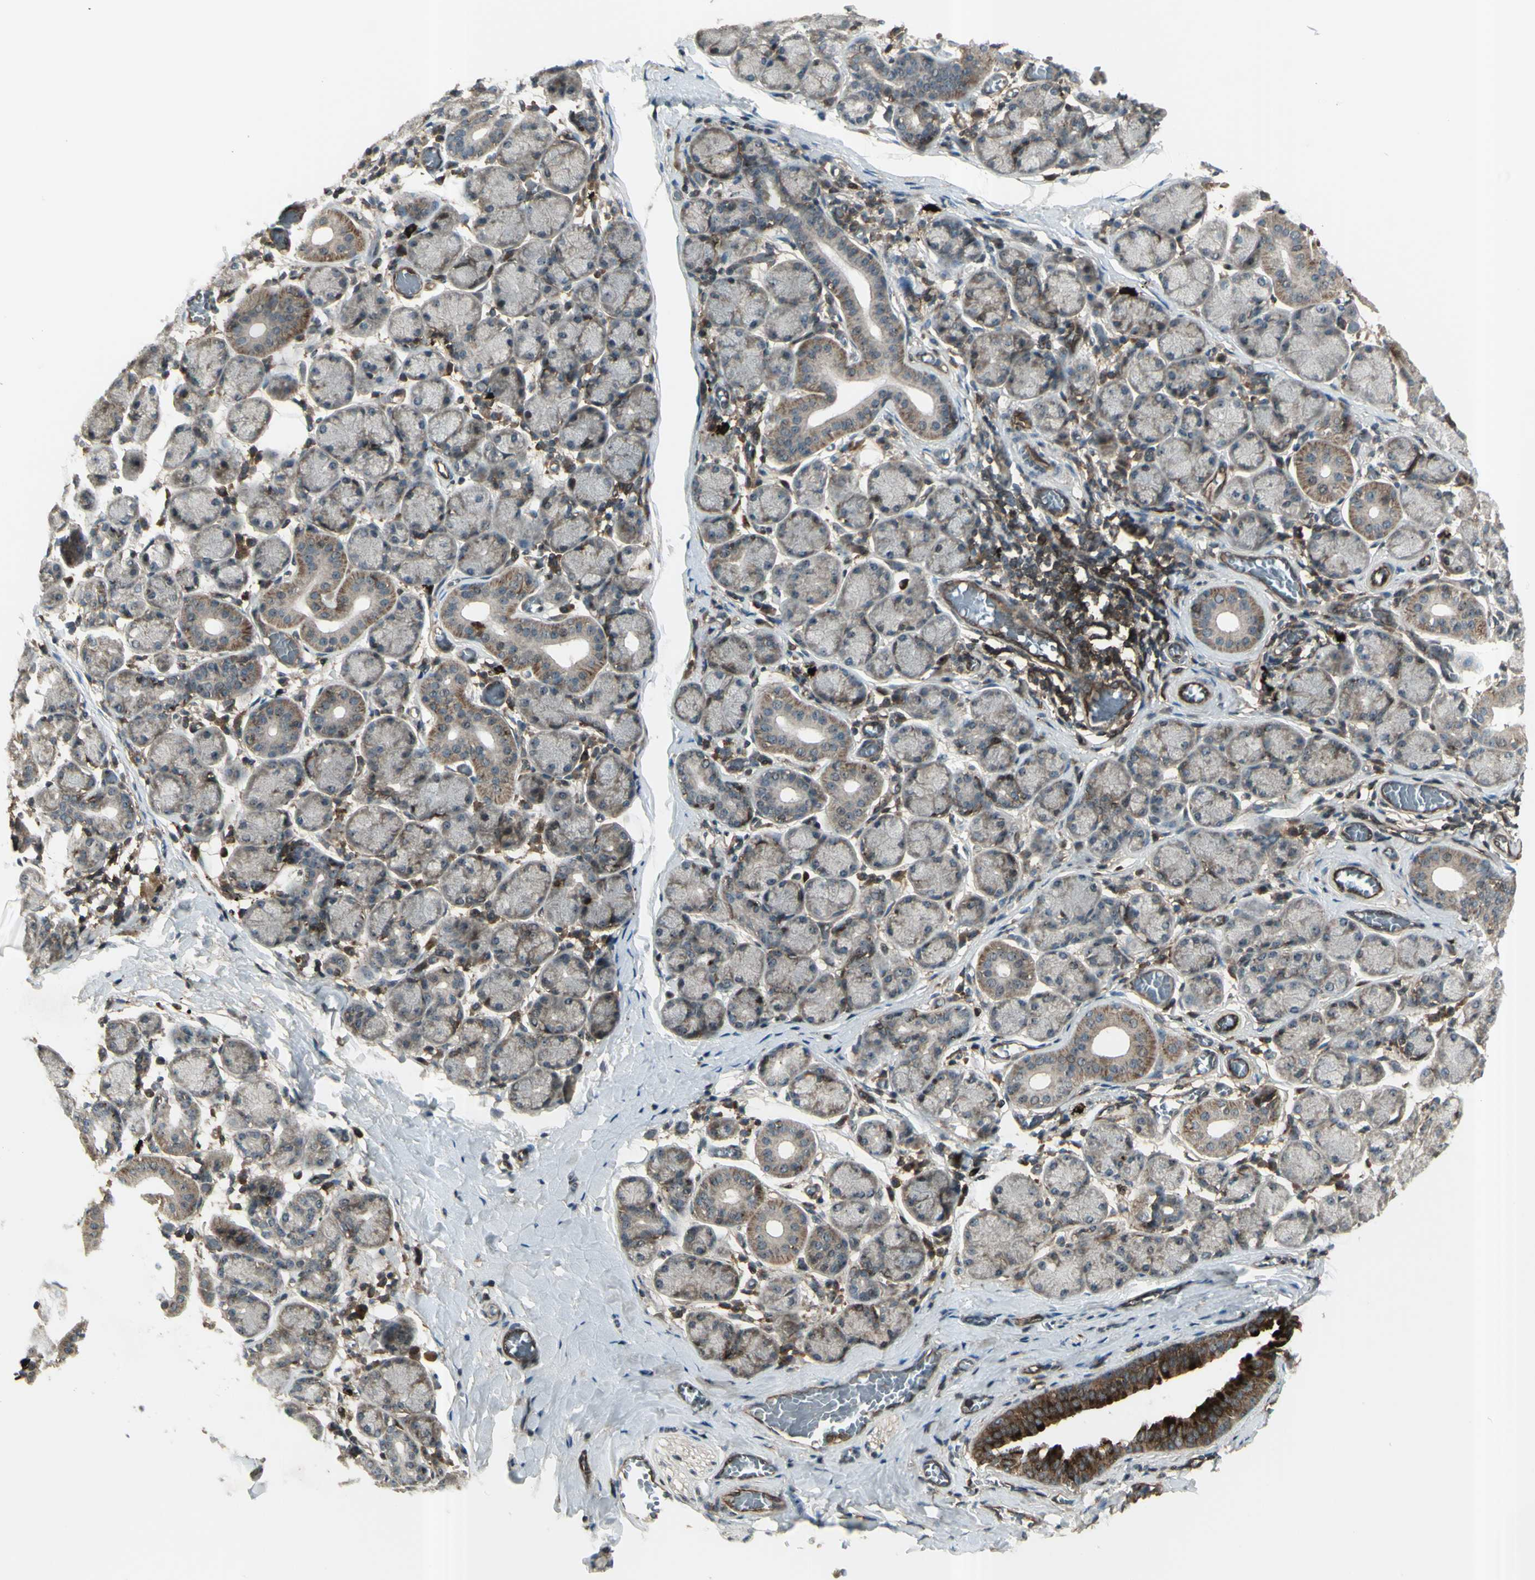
{"staining": {"intensity": "weak", "quantity": "25%-75%", "location": "cytoplasmic/membranous"}, "tissue": "salivary gland", "cell_type": "Glandular cells", "image_type": "normal", "snomed": [{"axis": "morphology", "description": "Normal tissue, NOS"}, {"axis": "topography", "description": "Salivary gland"}], "caption": "The photomicrograph exhibits immunohistochemical staining of normal salivary gland. There is weak cytoplasmic/membranous expression is present in approximately 25%-75% of glandular cells.", "gene": "FXYD5", "patient": {"sex": "female", "age": 24}}